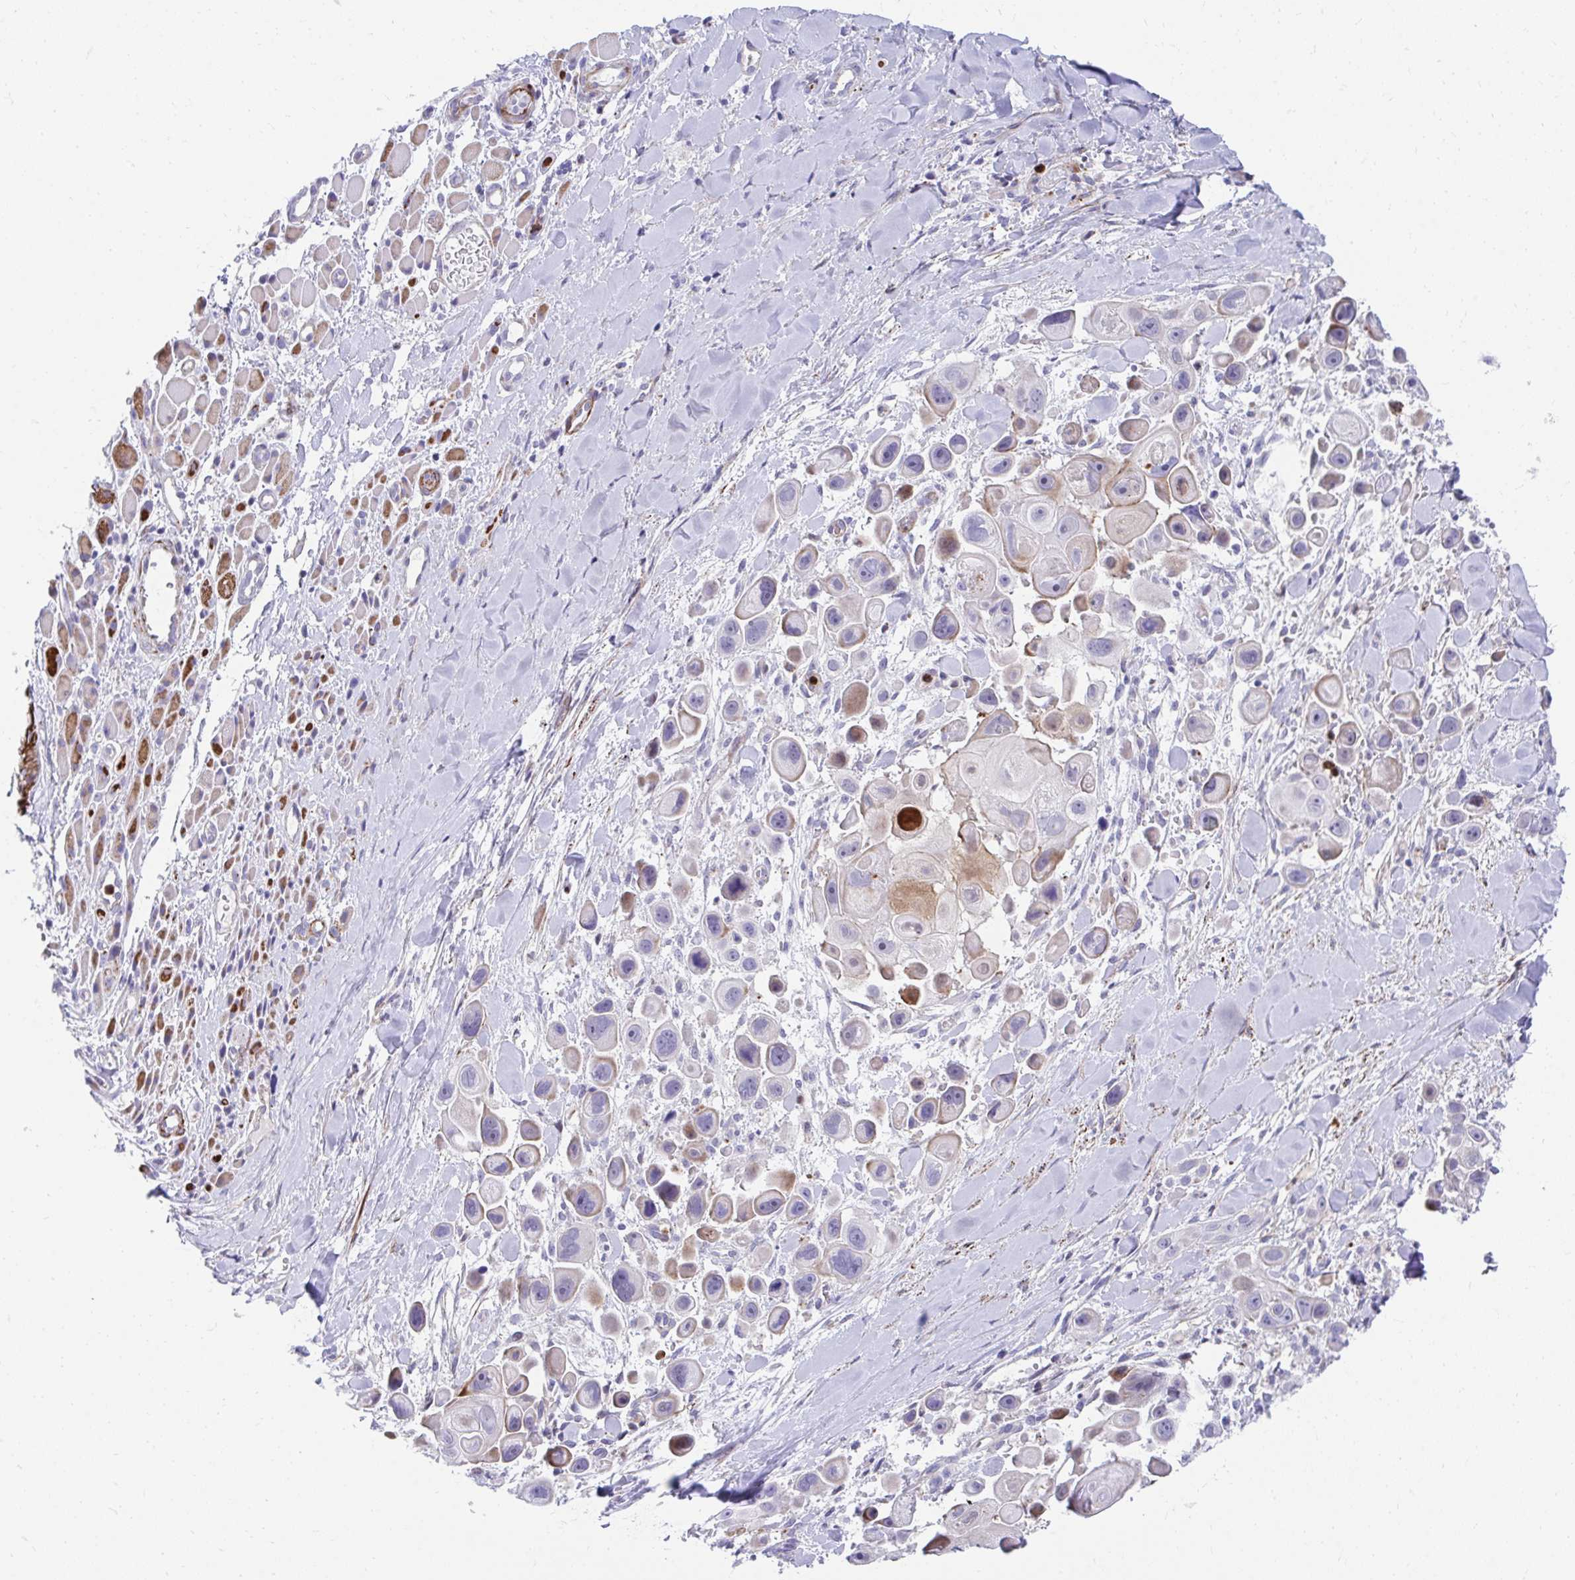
{"staining": {"intensity": "moderate", "quantity": "<25%", "location": "cytoplasmic/membranous"}, "tissue": "skin cancer", "cell_type": "Tumor cells", "image_type": "cancer", "snomed": [{"axis": "morphology", "description": "Squamous cell carcinoma, NOS"}, {"axis": "topography", "description": "Skin"}], "caption": "Moderate cytoplasmic/membranous staining for a protein is seen in approximately <25% of tumor cells of skin cancer using immunohistochemistry (IHC).", "gene": "CSTB", "patient": {"sex": "male", "age": 67}}